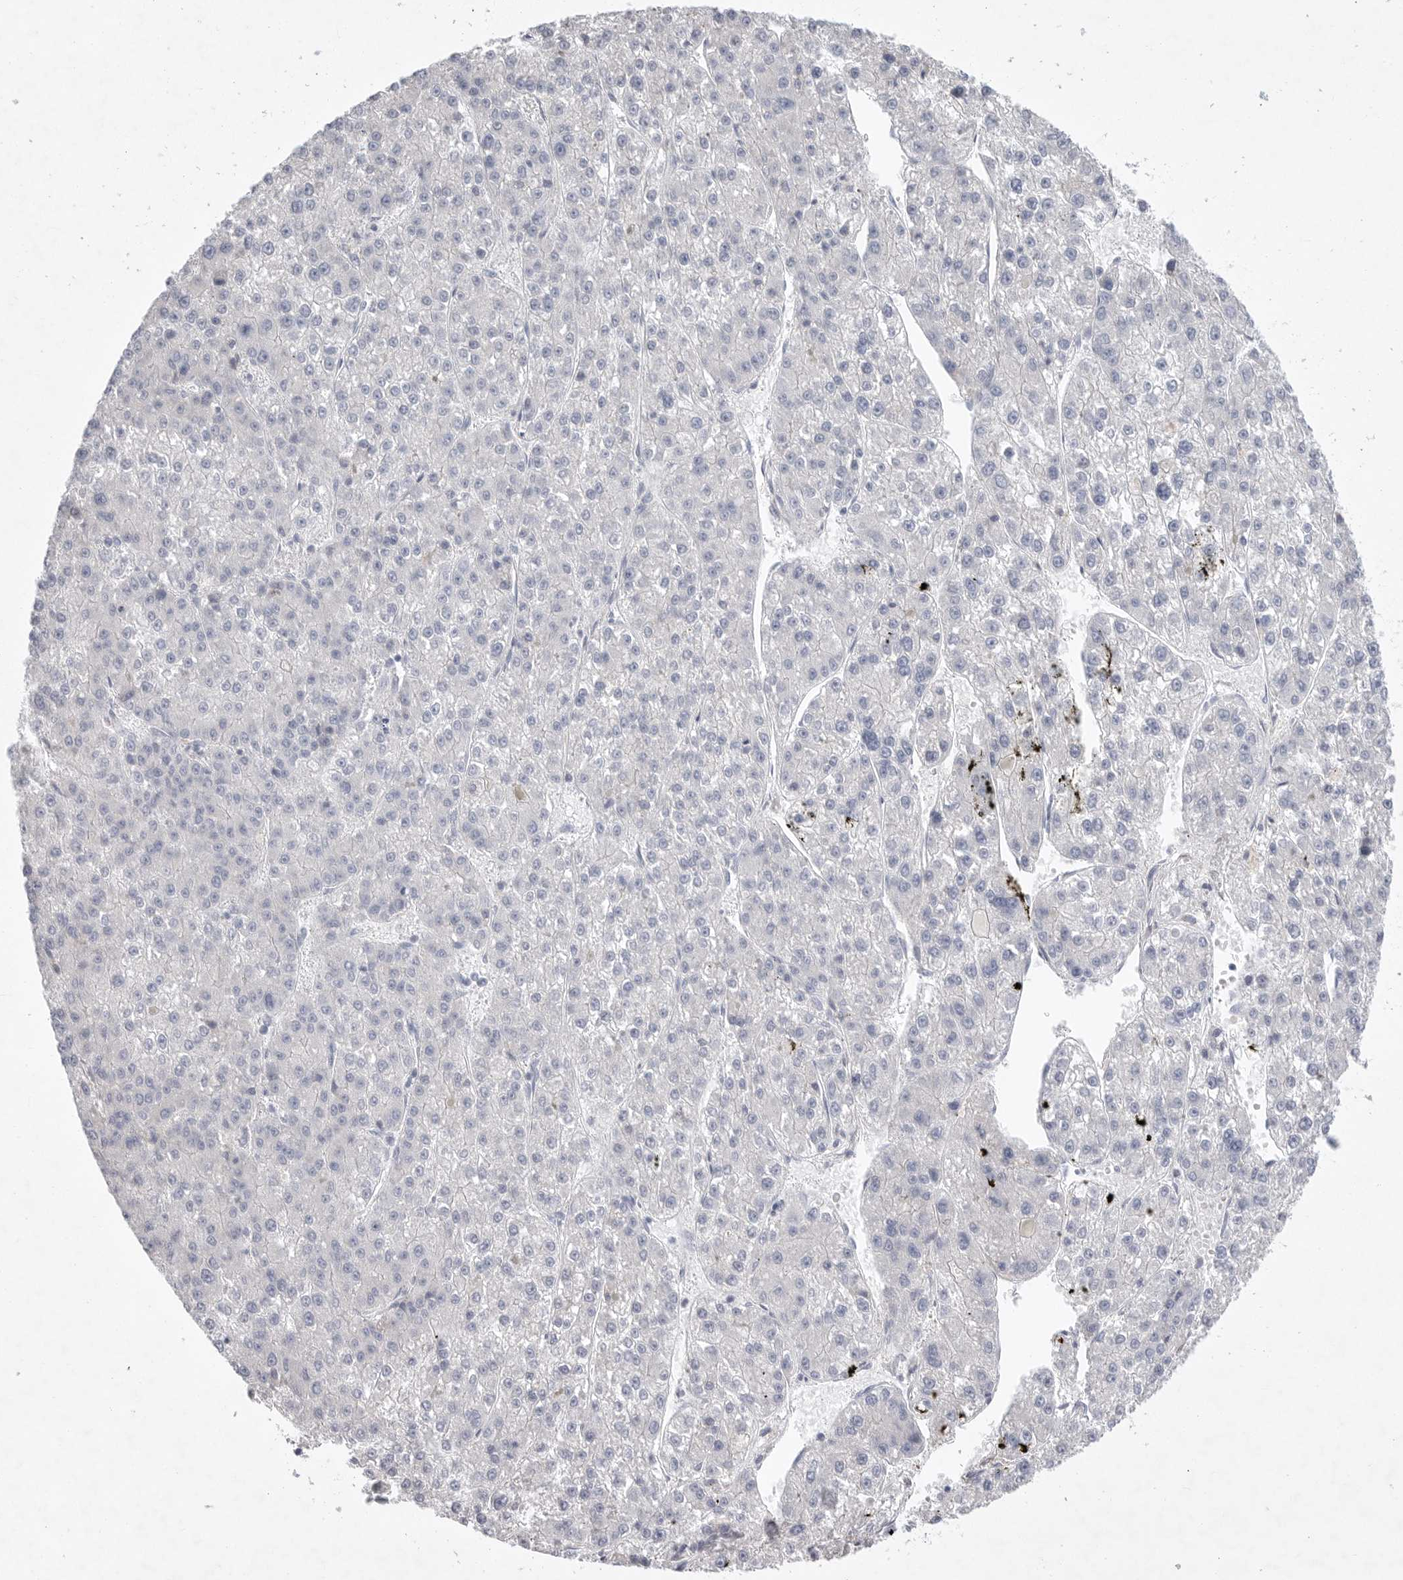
{"staining": {"intensity": "negative", "quantity": "none", "location": "none"}, "tissue": "liver cancer", "cell_type": "Tumor cells", "image_type": "cancer", "snomed": [{"axis": "morphology", "description": "Carcinoma, Hepatocellular, NOS"}, {"axis": "topography", "description": "Liver"}], "caption": "IHC histopathology image of human hepatocellular carcinoma (liver) stained for a protein (brown), which shows no positivity in tumor cells. The staining is performed using DAB brown chromogen with nuclei counter-stained in using hematoxylin.", "gene": "CAMK2B", "patient": {"sex": "female", "age": 73}}